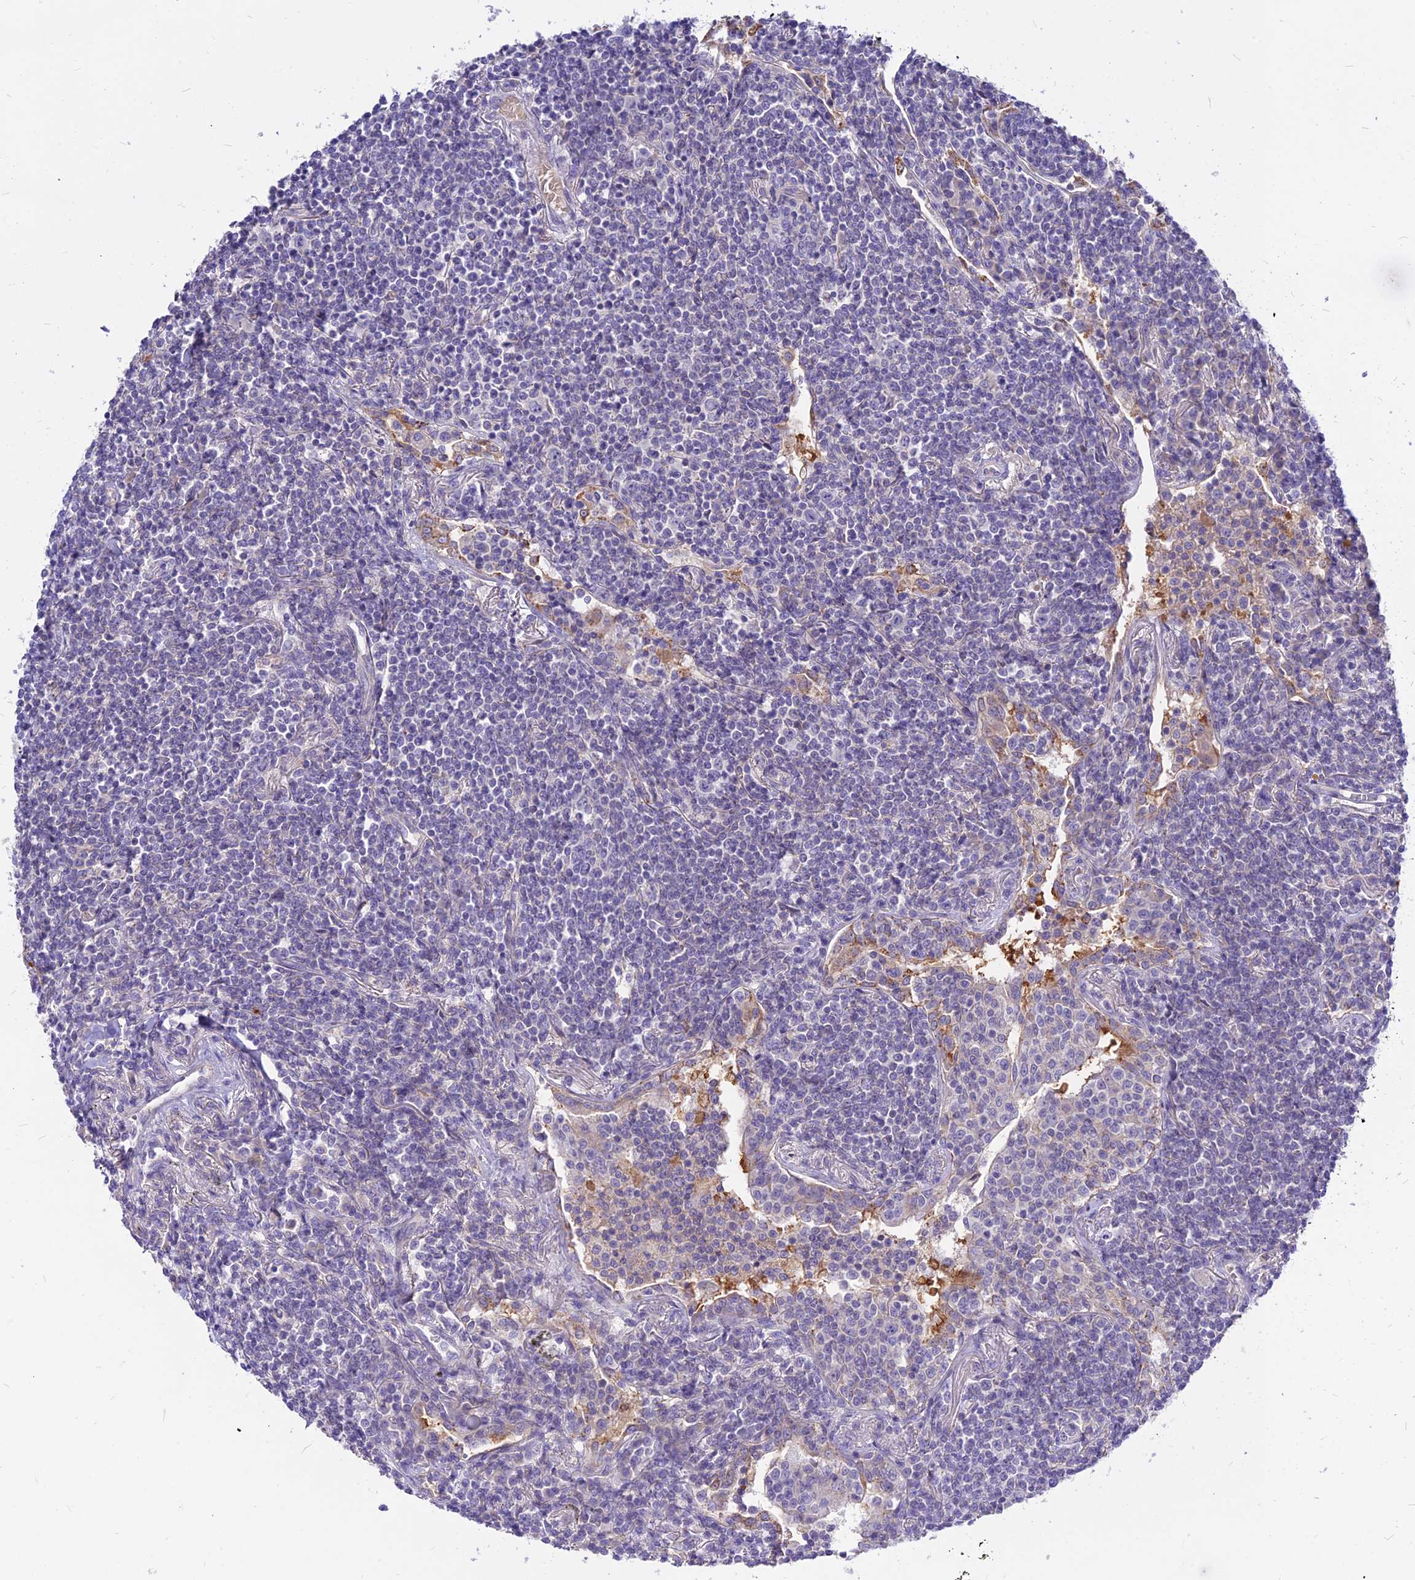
{"staining": {"intensity": "negative", "quantity": "none", "location": "none"}, "tissue": "lymphoma", "cell_type": "Tumor cells", "image_type": "cancer", "snomed": [{"axis": "morphology", "description": "Malignant lymphoma, non-Hodgkin's type, Low grade"}, {"axis": "topography", "description": "Lung"}], "caption": "A histopathology image of human low-grade malignant lymphoma, non-Hodgkin's type is negative for staining in tumor cells.", "gene": "CZIB", "patient": {"sex": "female", "age": 71}}